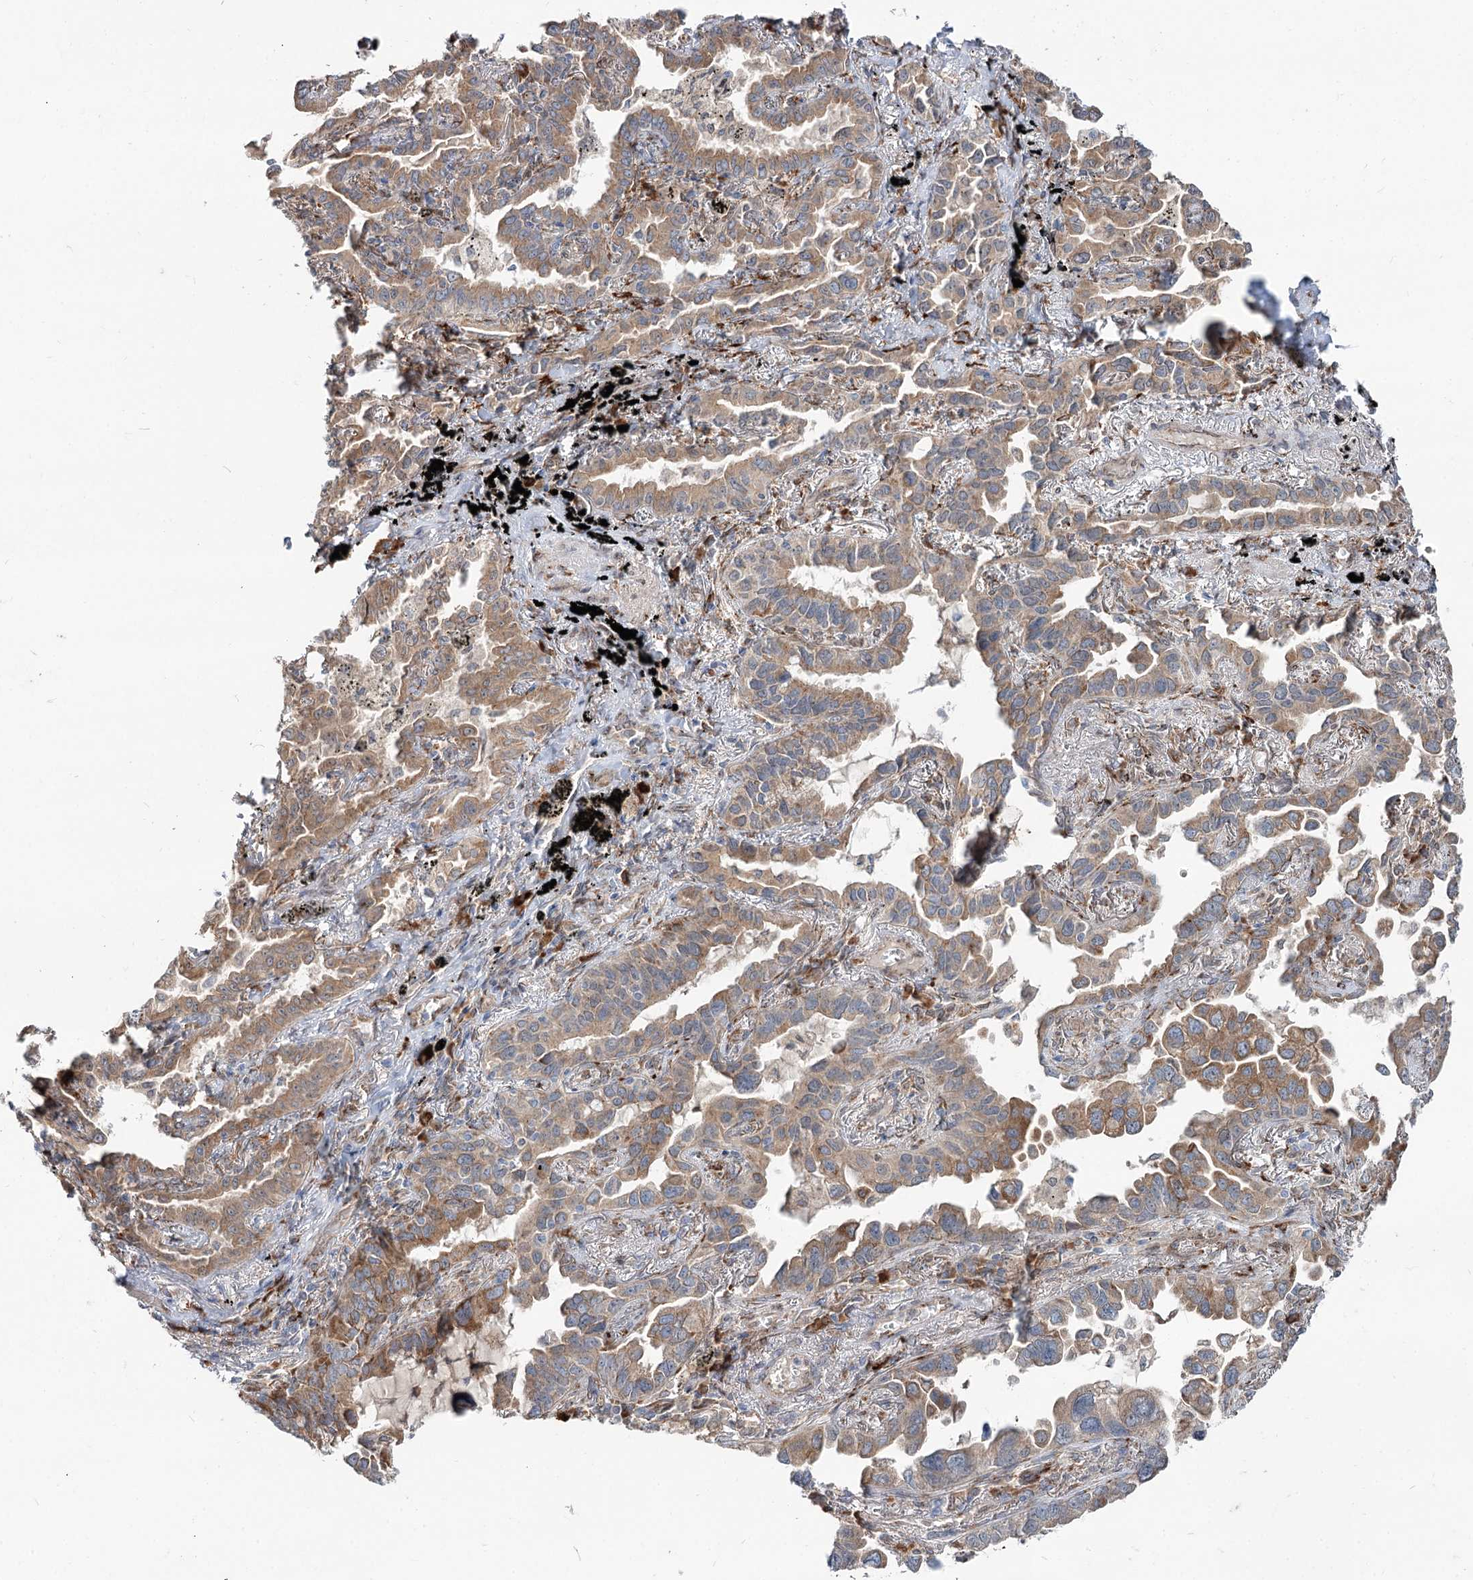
{"staining": {"intensity": "moderate", "quantity": ">75%", "location": "cytoplasmic/membranous"}, "tissue": "lung cancer", "cell_type": "Tumor cells", "image_type": "cancer", "snomed": [{"axis": "morphology", "description": "Adenocarcinoma, NOS"}, {"axis": "topography", "description": "Lung"}], "caption": "Lung cancer (adenocarcinoma) stained with a brown dye demonstrates moderate cytoplasmic/membranous positive expression in approximately >75% of tumor cells.", "gene": "SPART", "patient": {"sex": "male", "age": 67}}